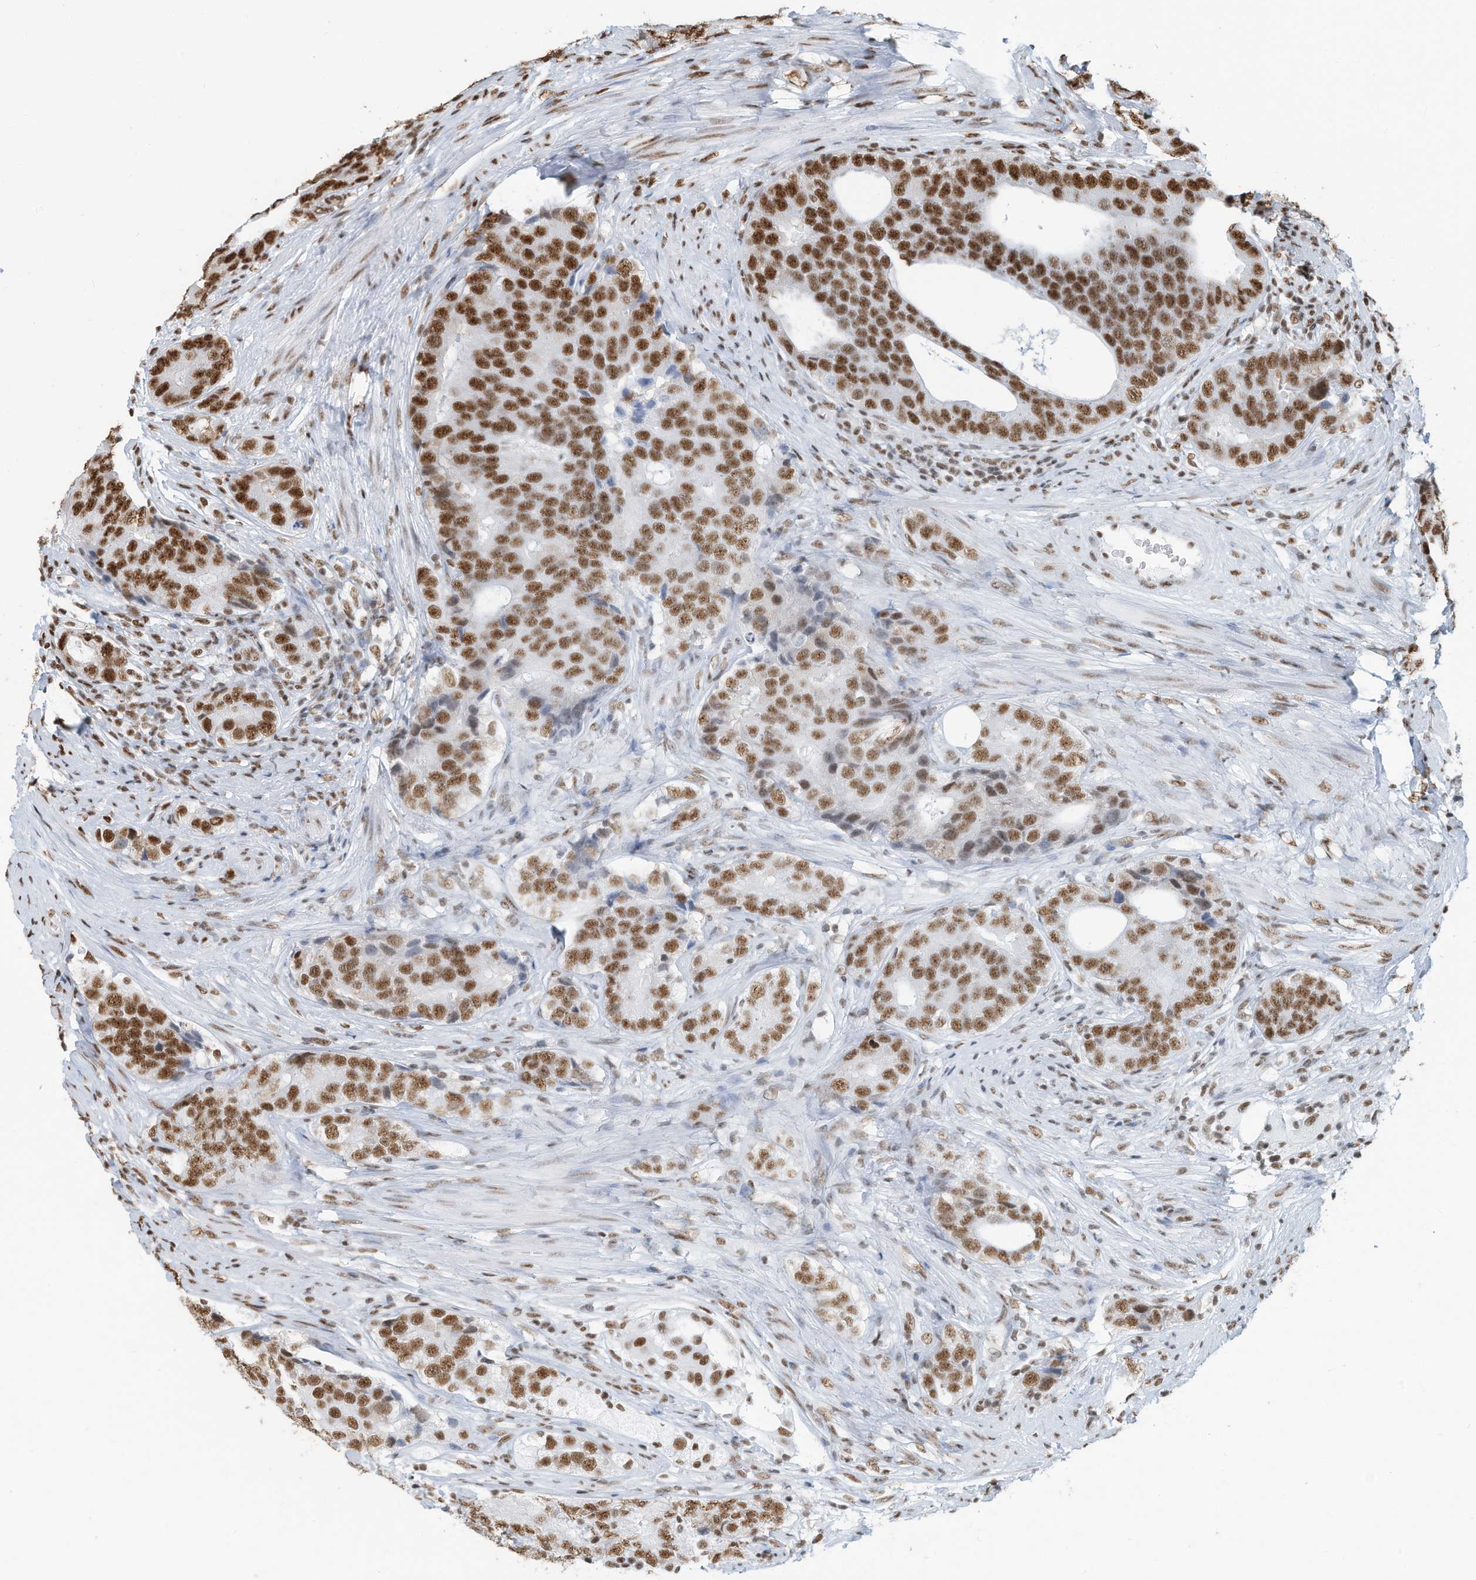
{"staining": {"intensity": "strong", "quantity": ">75%", "location": "nuclear"}, "tissue": "prostate cancer", "cell_type": "Tumor cells", "image_type": "cancer", "snomed": [{"axis": "morphology", "description": "Adenocarcinoma, High grade"}, {"axis": "topography", "description": "Prostate"}], "caption": "Strong nuclear protein expression is present in about >75% of tumor cells in prostate adenocarcinoma (high-grade).", "gene": "SARNP", "patient": {"sex": "male", "age": 56}}